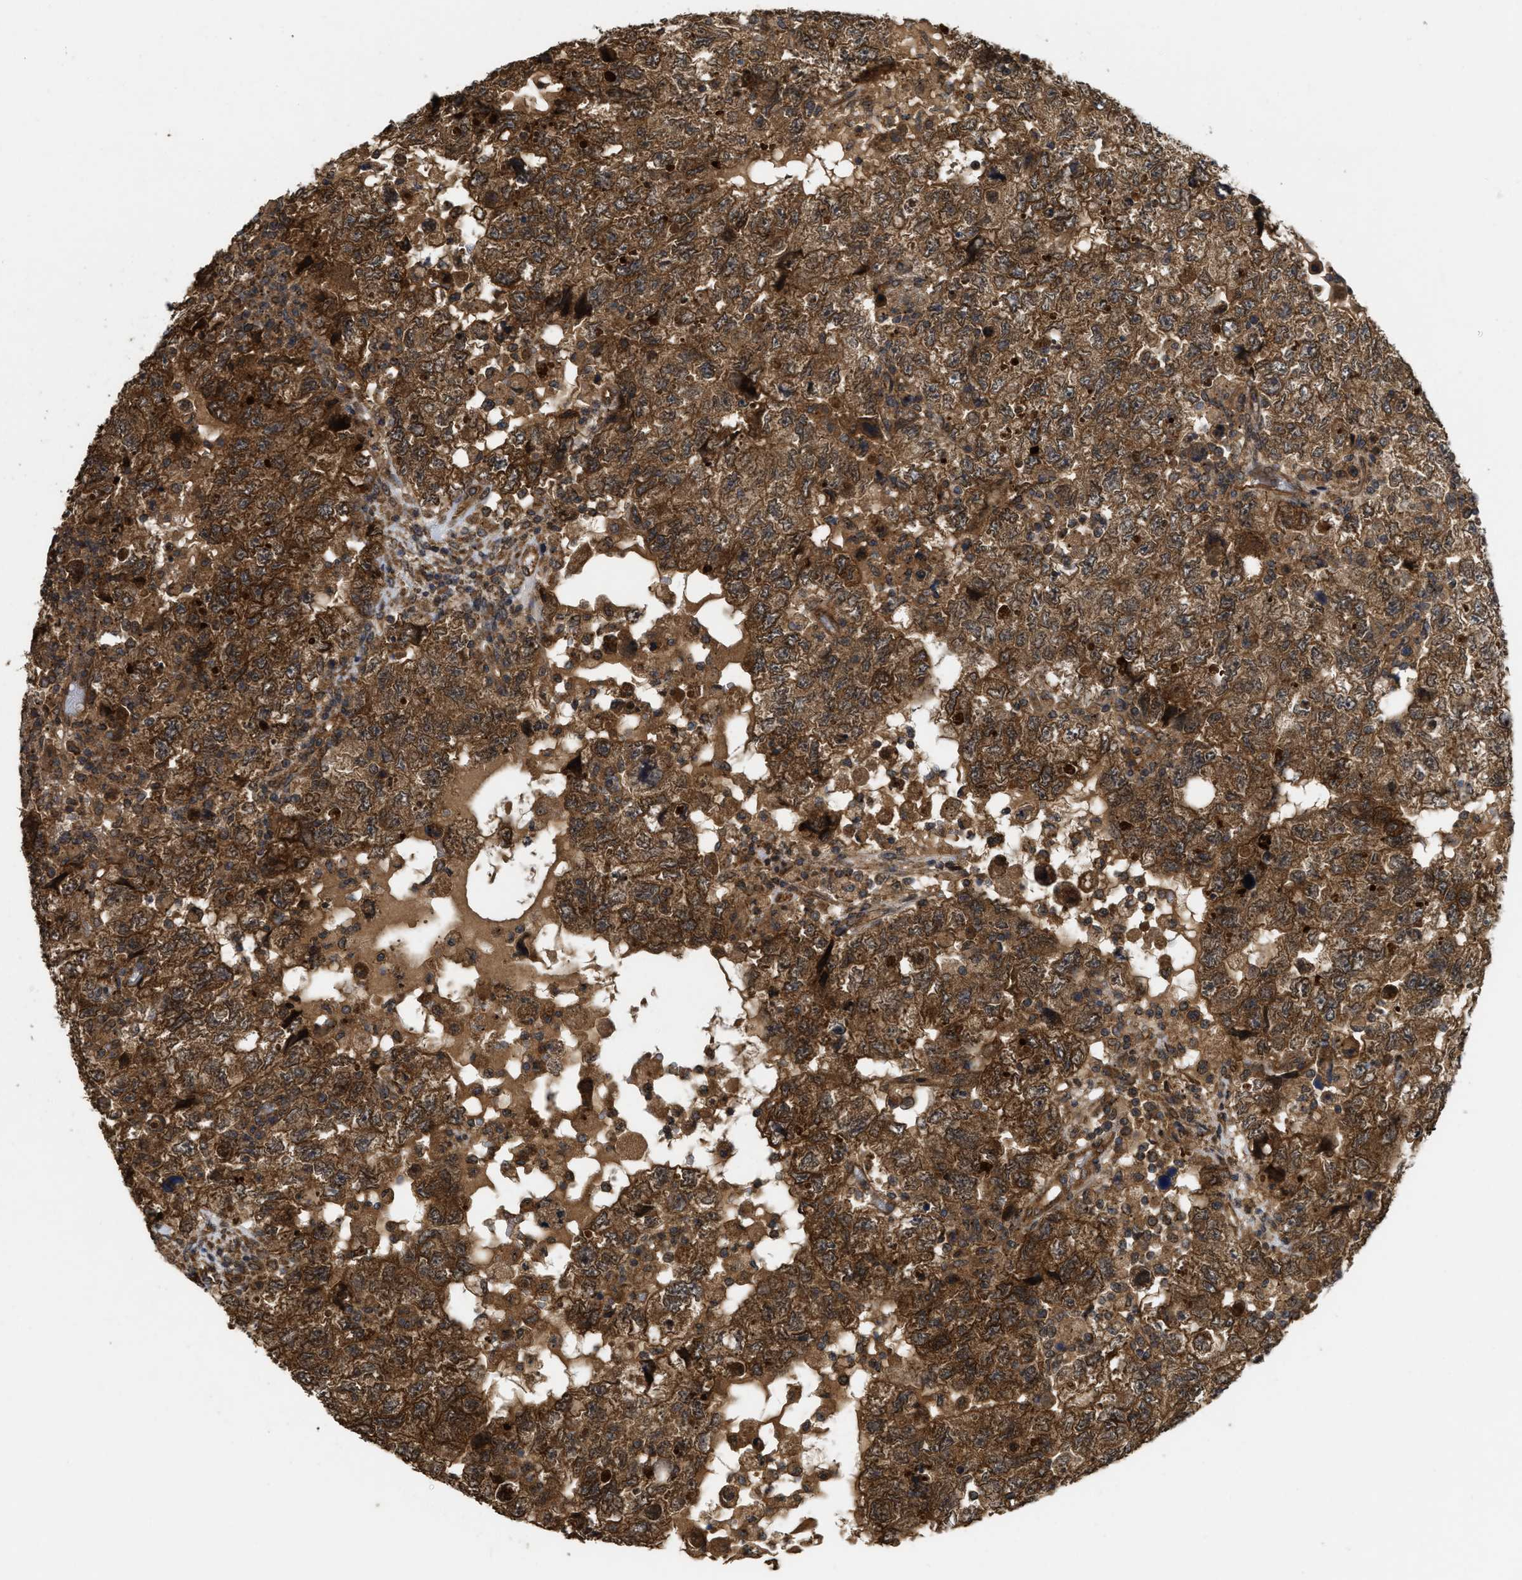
{"staining": {"intensity": "moderate", "quantity": ">75%", "location": "cytoplasmic/membranous"}, "tissue": "testis cancer", "cell_type": "Tumor cells", "image_type": "cancer", "snomed": [{"axis": "morphology", "description": "Seminoma, NOS"}, {"axis": "topography", "description": "Testis"}], "caption": "Immunohistochemistry (DAB (3,3'-diaminobenzidine)) staining of human testis cancer shows moderate cytoplasmic/membranous protein expression in approximately >75% of tumor cells. (Brightfield microscopy of DAB IHC at high magnification).", "gene": "FZD6", "patient": {"sex": "male", "age": 22}}